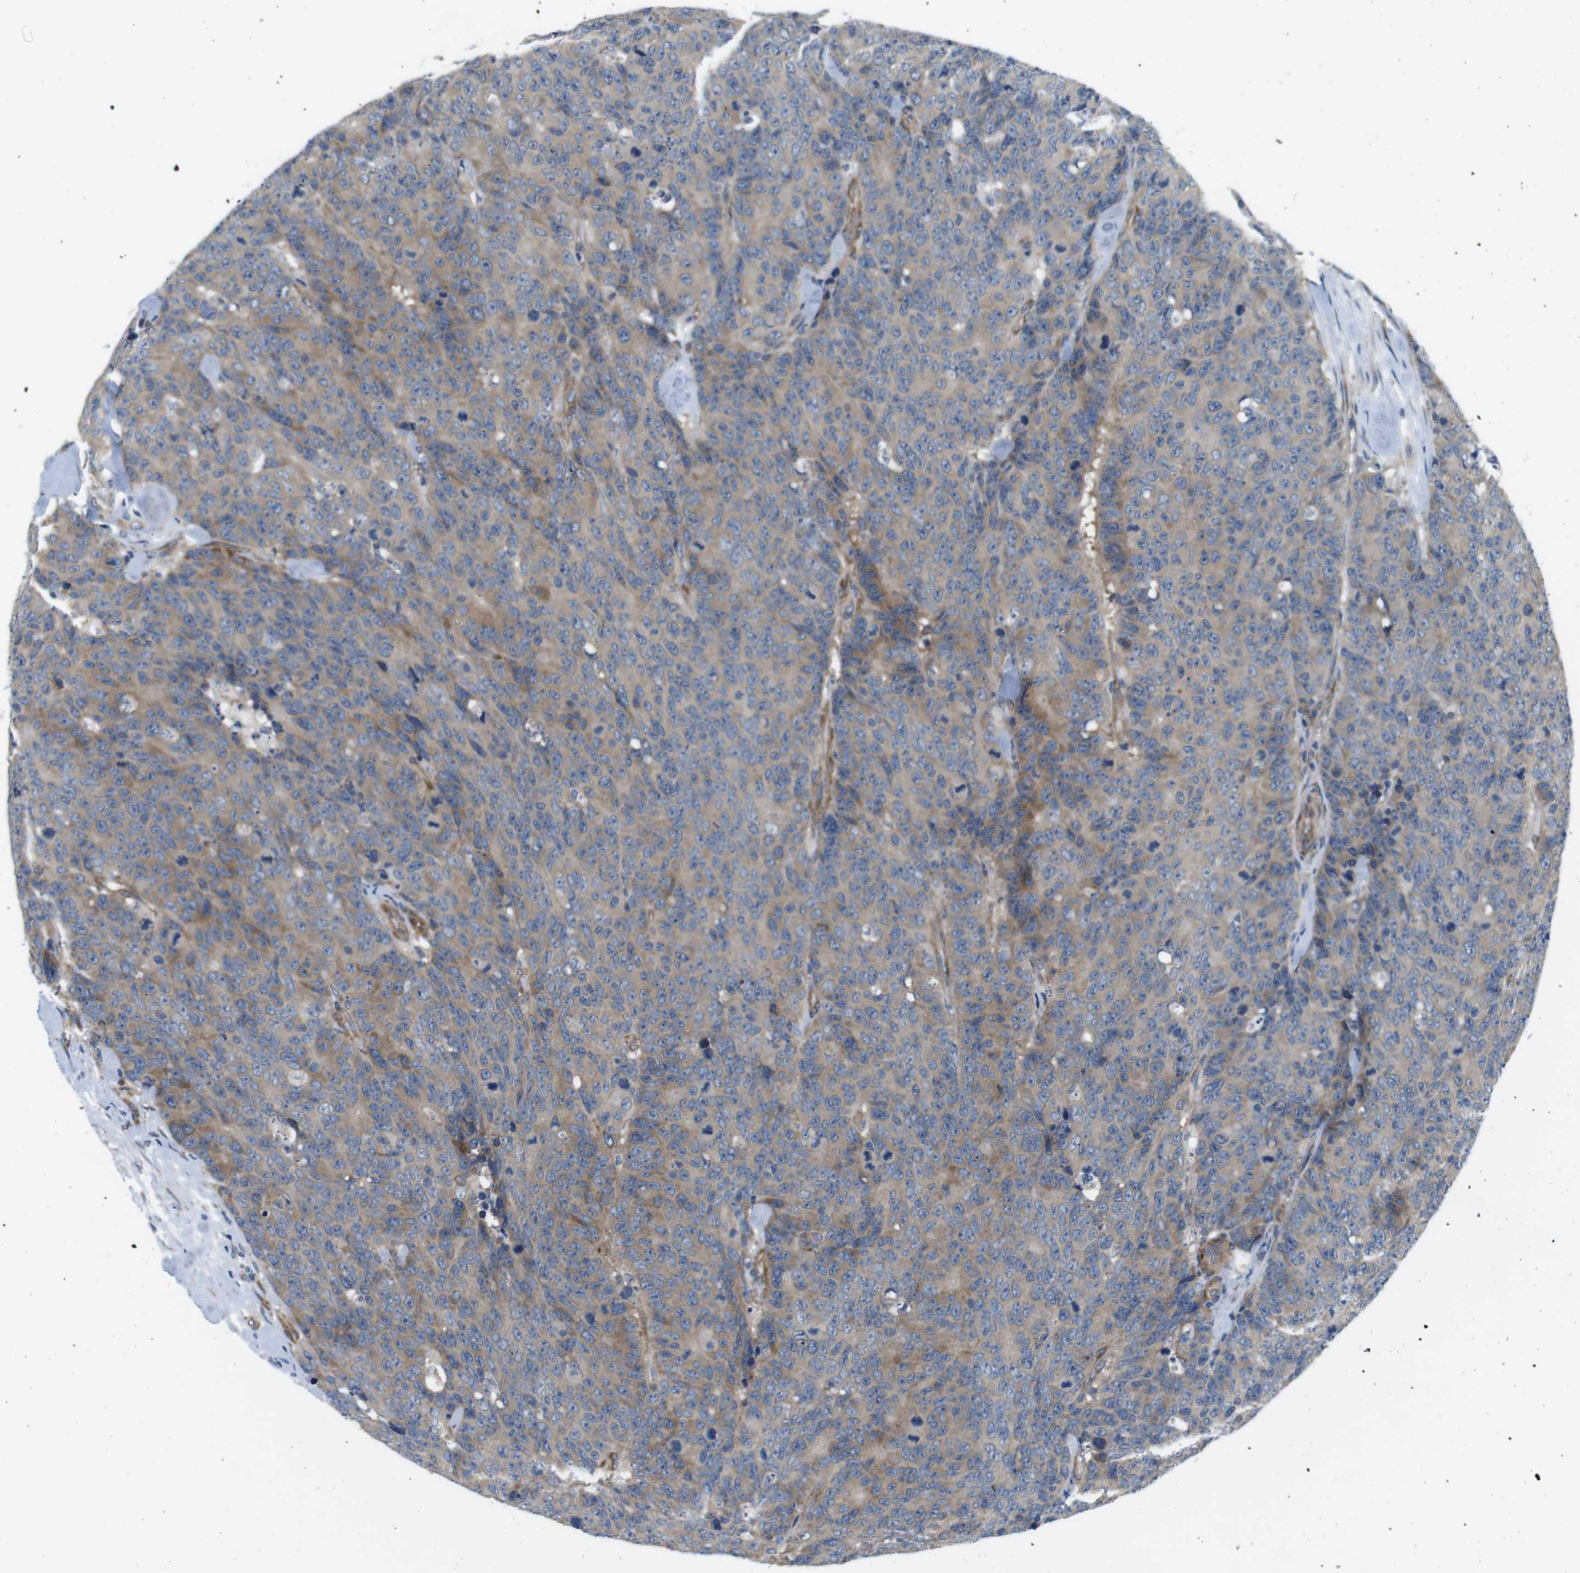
{"staining": {"intensity": "moderate", "quantity": ">75%", "location": "cytoplasmic/membranous"}, "tissue": "colorectal cancer", "cell_type": "Tumor cells", "image_type": "cancer", "snomed": [{"axis": "morphology", "description": "Adenocarcinoma, NOS"}, {"axis": "topography", "description": "Colon"}], "caption": "Immunohistochemistry (IHC) image of human adenocarcinoma (colorectal) stained for a protein (brown), which displays medium levels of moderate cytoplasmic/membranous expression in approximately >75% of tumor cells.", "gene": "DCLK1", "patient": {"sex": "female", "age": 86}}